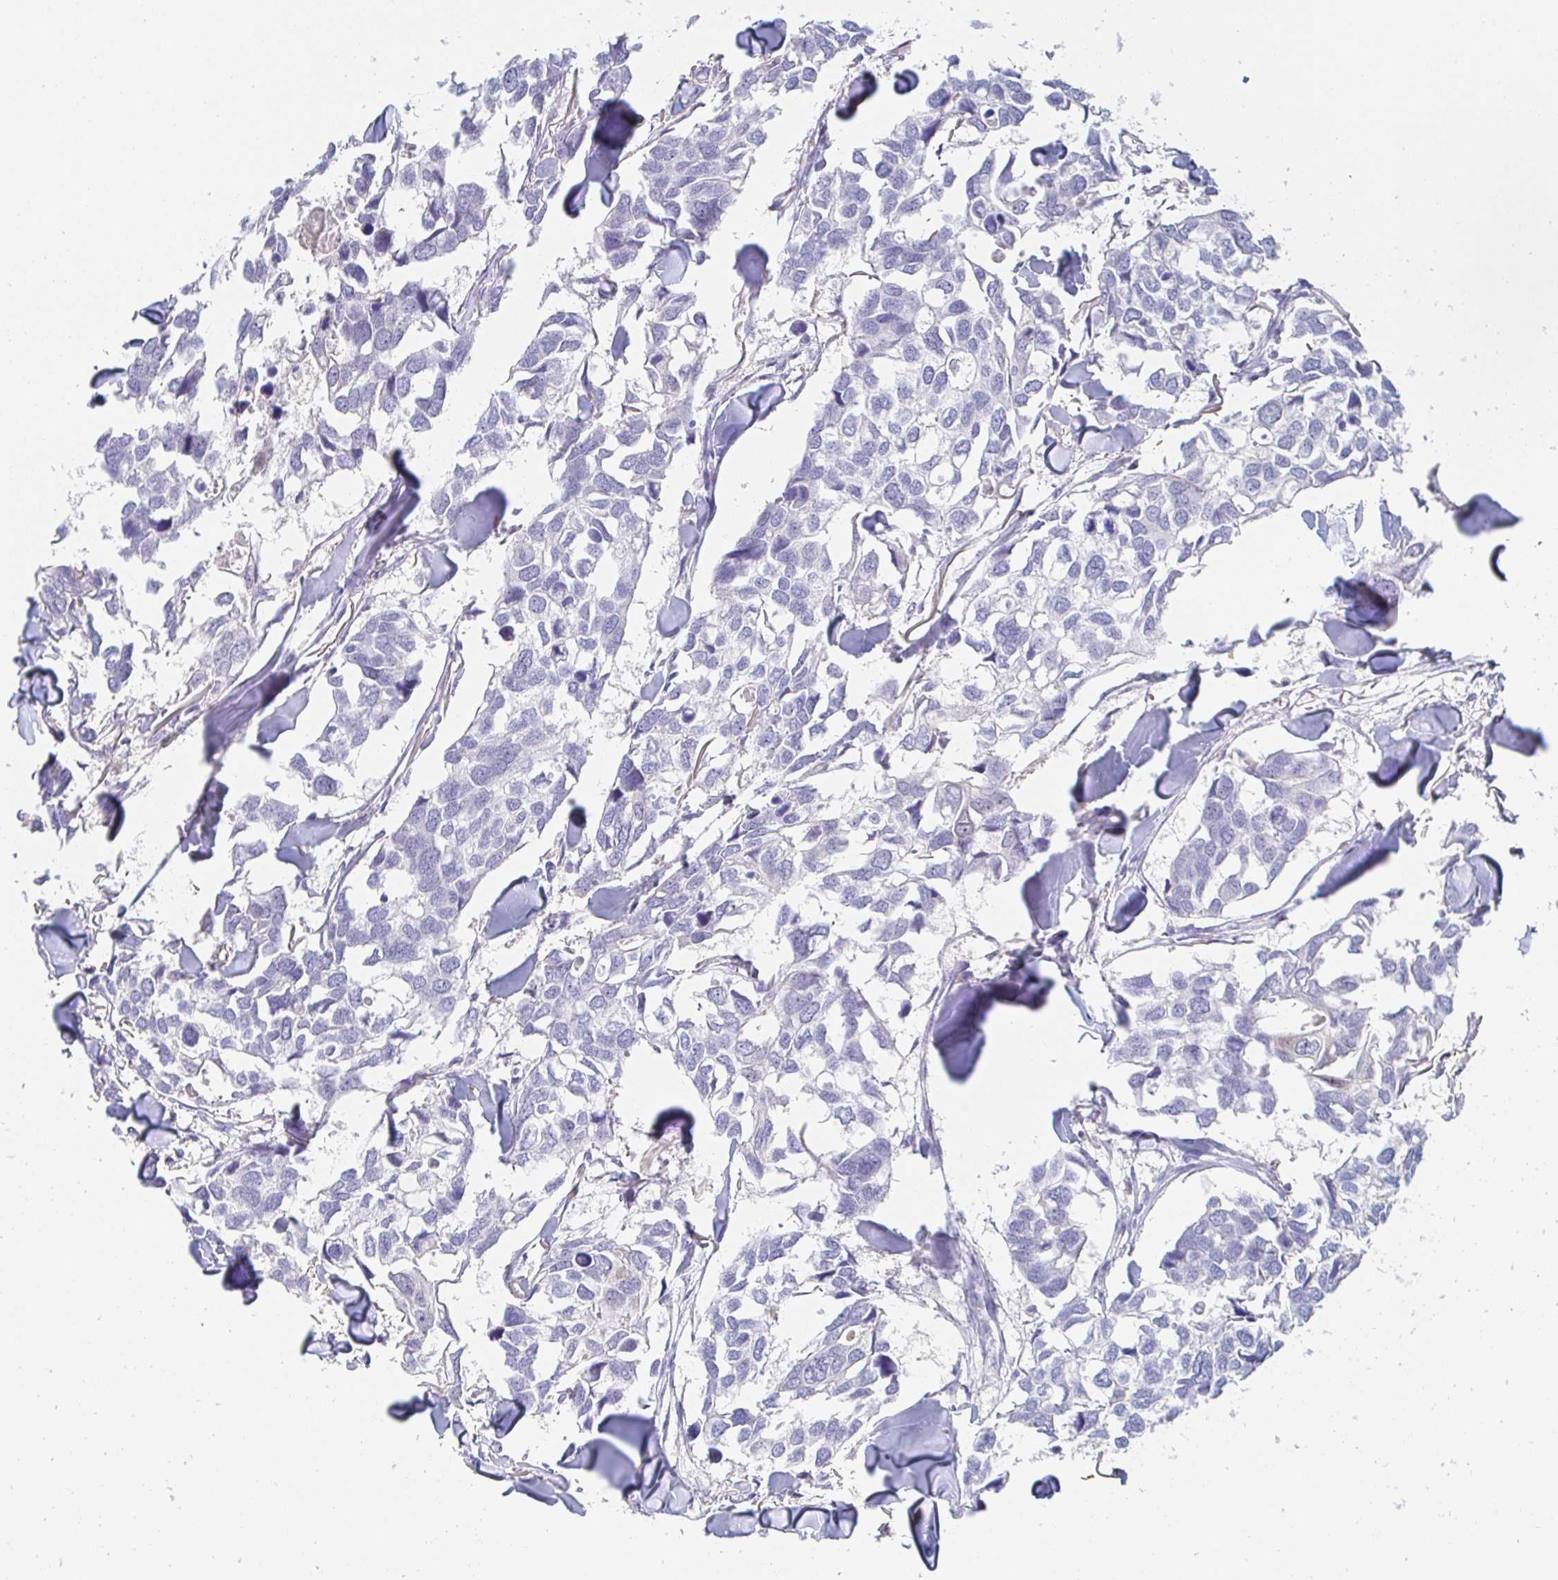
{"staining": {"intensity": "negative", "quantity": "none", "location": "none"}, "tissue": "breast cancer", "cell_type": "Tumor cells", "image_type": "cancer", "snomed": [{"axis": "morphology", "description": "Duct carcinoma"}, {"axis": "topography", "description": "Breast"}], "caption": "Image shows no significant protein positivity in tumor cells of breast intraductal carcinoma.", "gene": "PDE6B", "patient": {"sex": "female", "age": 83}}